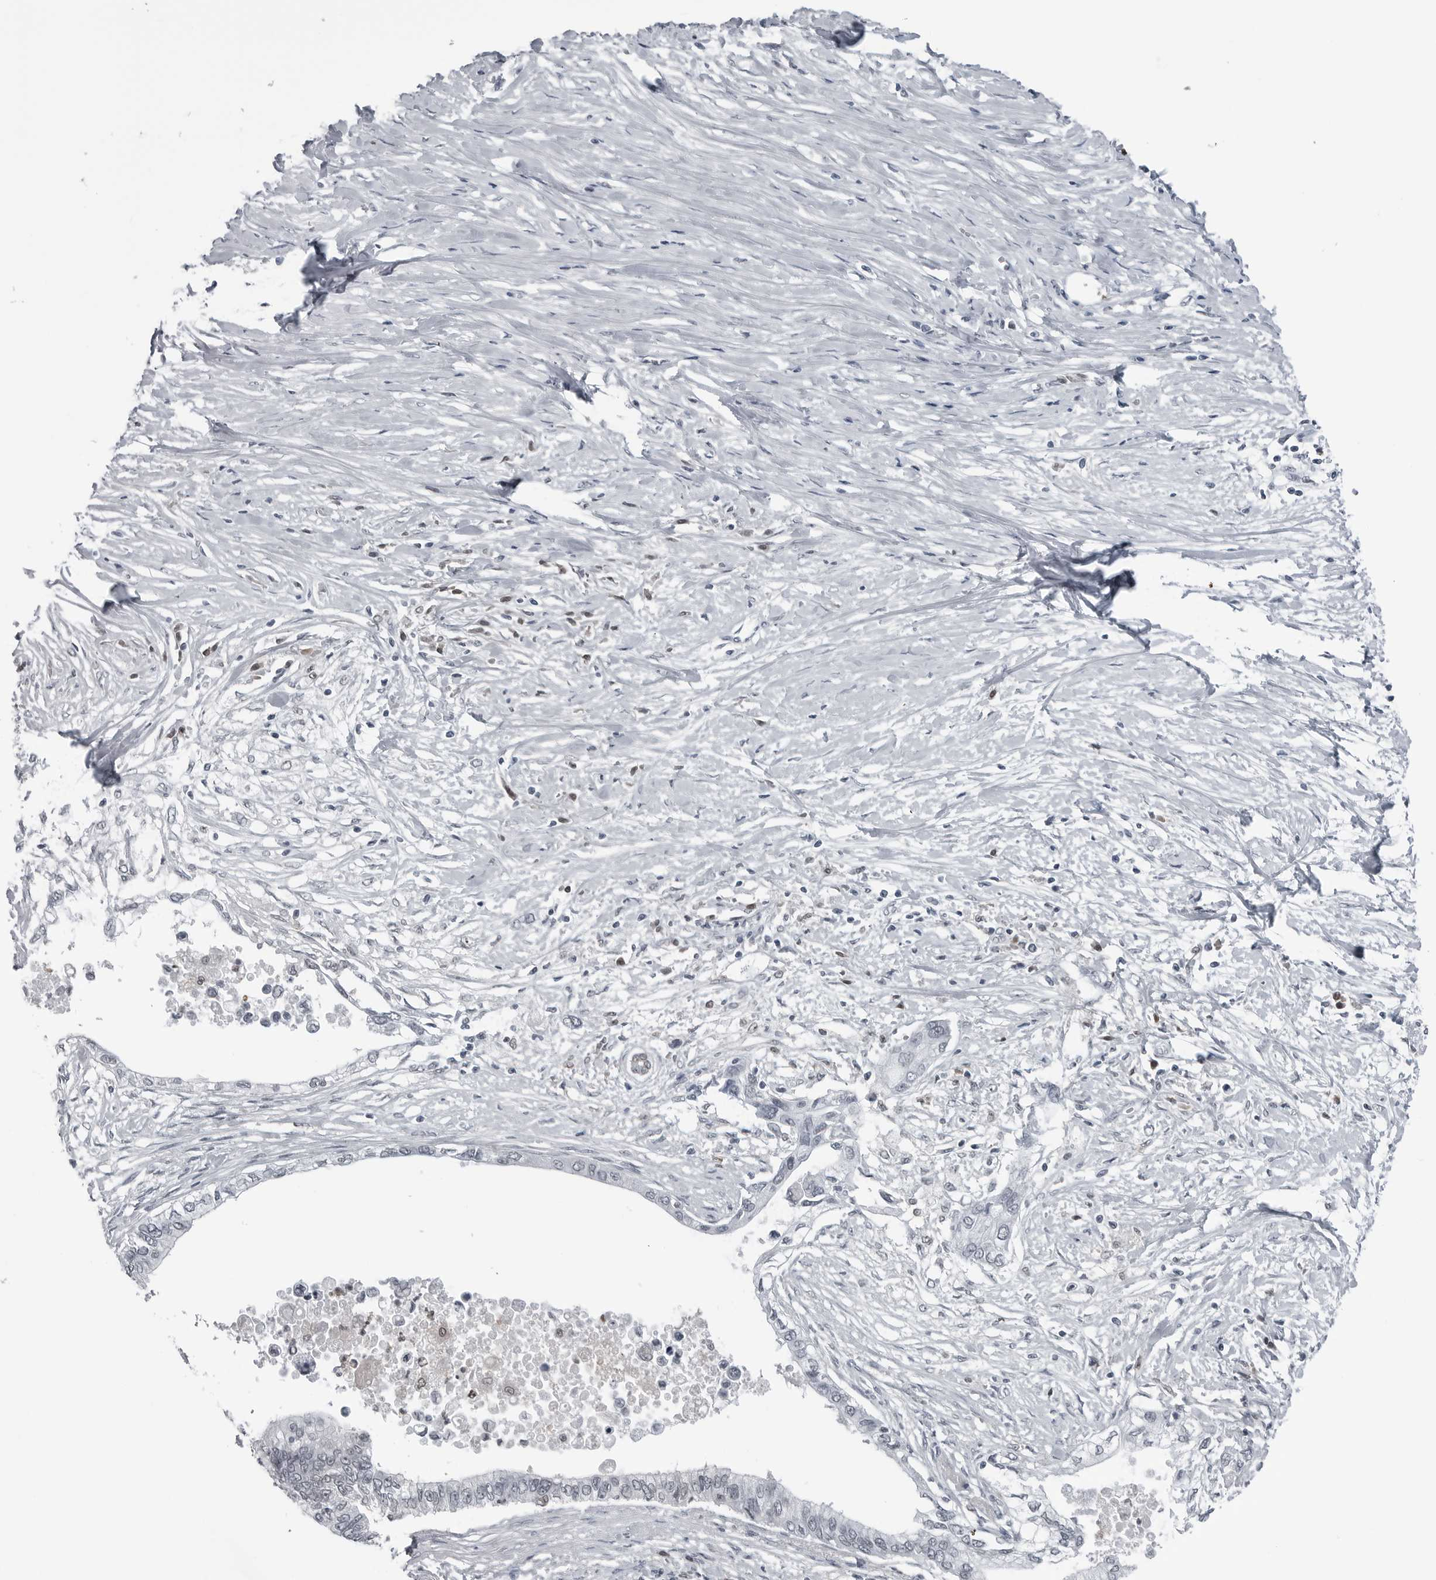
{"staining": {"intensity": "weak", "quantity": "<25%", "location": "nuclear"}, "tissue": "pancreatic cancer", "cell_type": "Tumor cells", "image_type": "cancer", "snomed": [{"axis": "morphology", "description": "Normal tissue, NOS"}, {"axis": "morphology", "description": "Adenocarcinoma, NOS"}, {"axis": "topography", "description": "Pancreas"}, {"axis": "topography", "description": "Peripheral nerve tissue"}], "caption": "Histopathology image shows no protein positivity in tumor cells of adenocarcinoma (pancreatic) tissue.", "gene": "AKR1A1", "patient": {"sex": "male", "age": 59}}